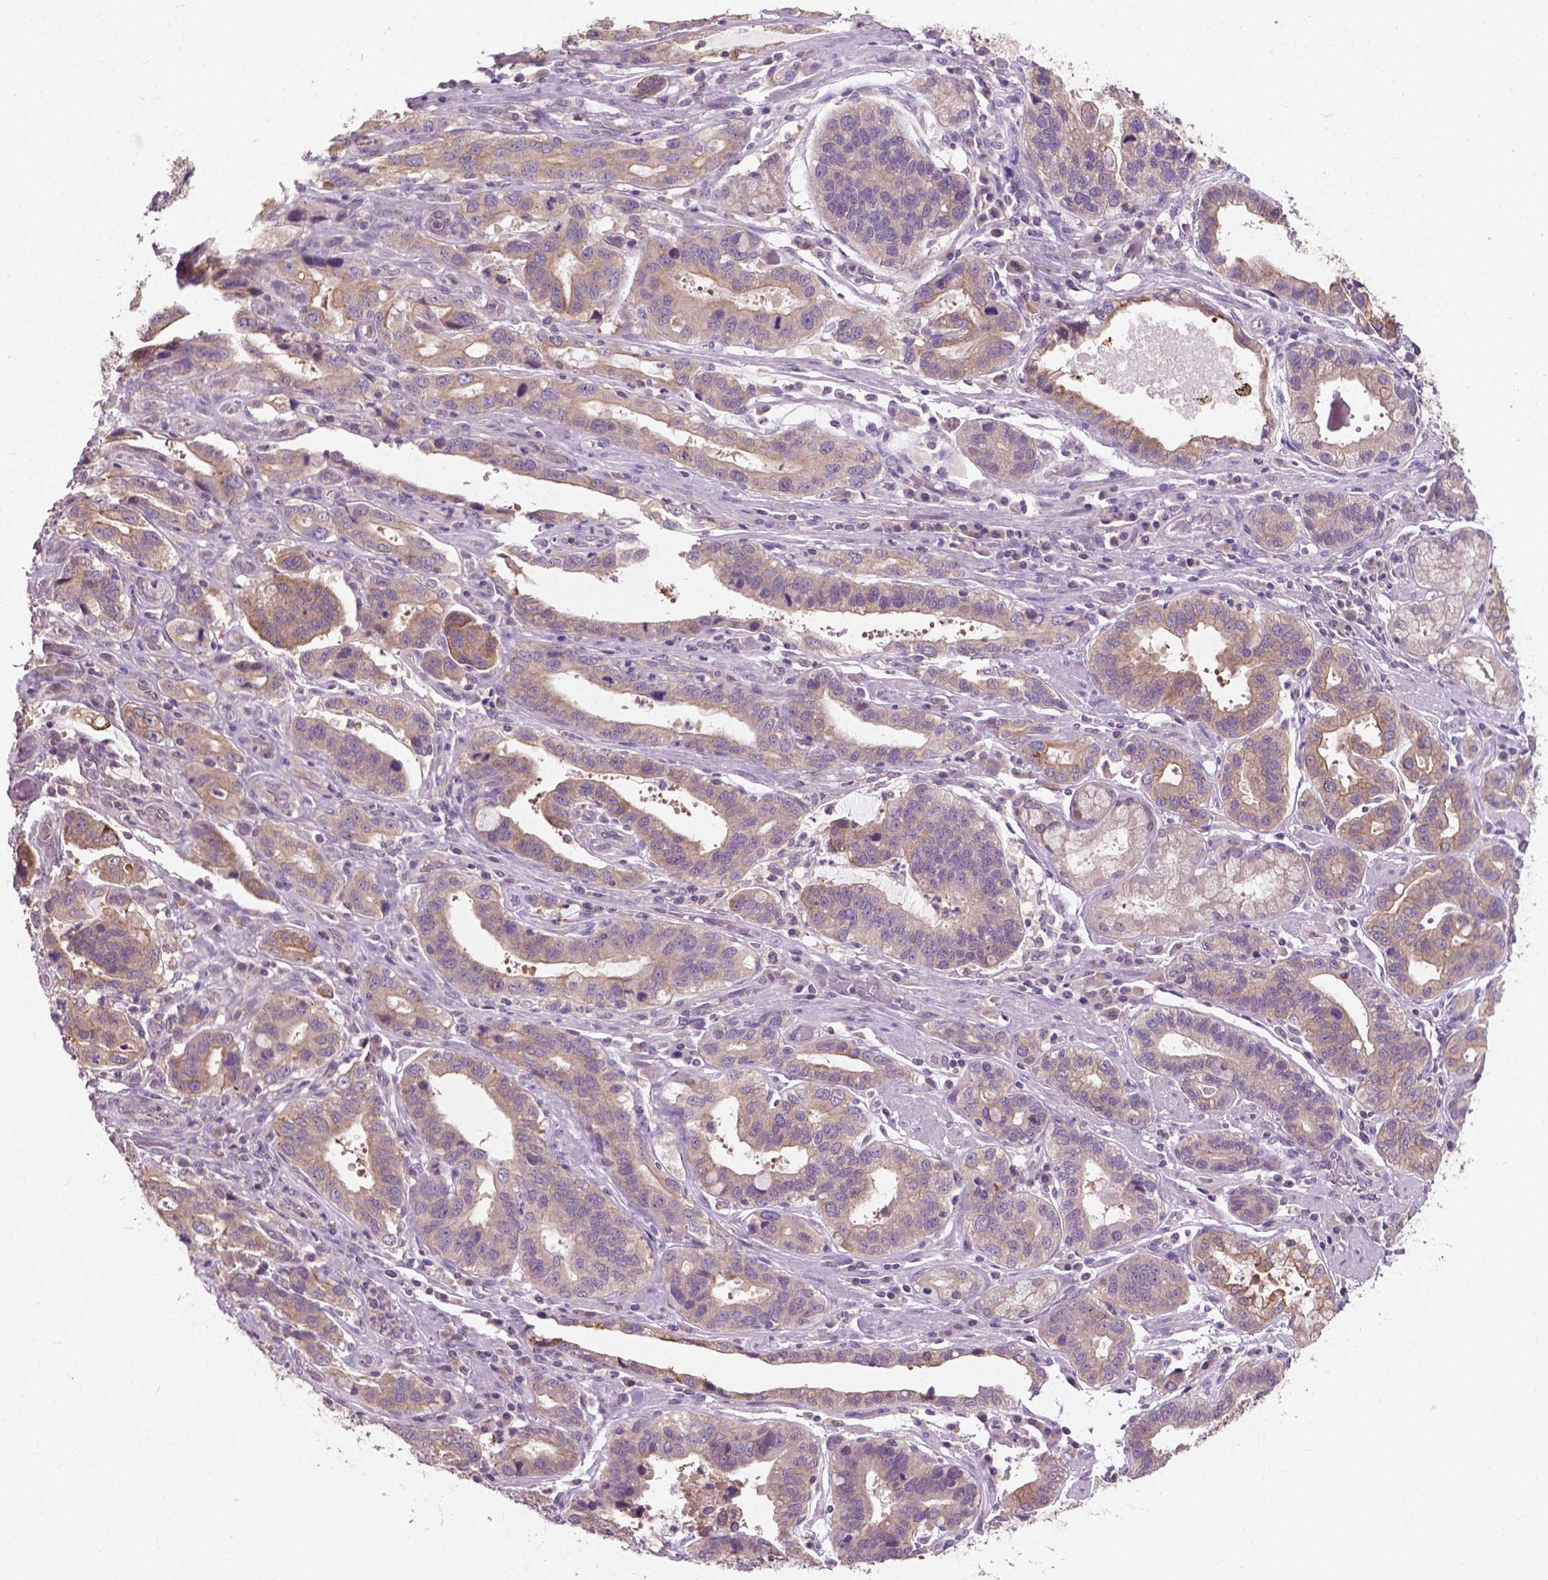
{"staining": {"intensity": "moderate", "quantity": "25%-75%", "location": "cytoplasmic/membranous"}, "tissue": "stomach cancer", "cell_type": "Tumor cells", "image_type": "cancer", "snomed": [{"axis": "morphology", "description": "Adenocarcinoma, NOS"}, {"axis": "topography", "description": "Stomach, lower"}], "caption": "Tumor cells reveal moderate cytoplasmic/membranous positivity in approximately 25%-75% of cells in adenocarcinoma (stomach).", "gene": "MZT1", "patient": {"sex": "female", "age": 76}}